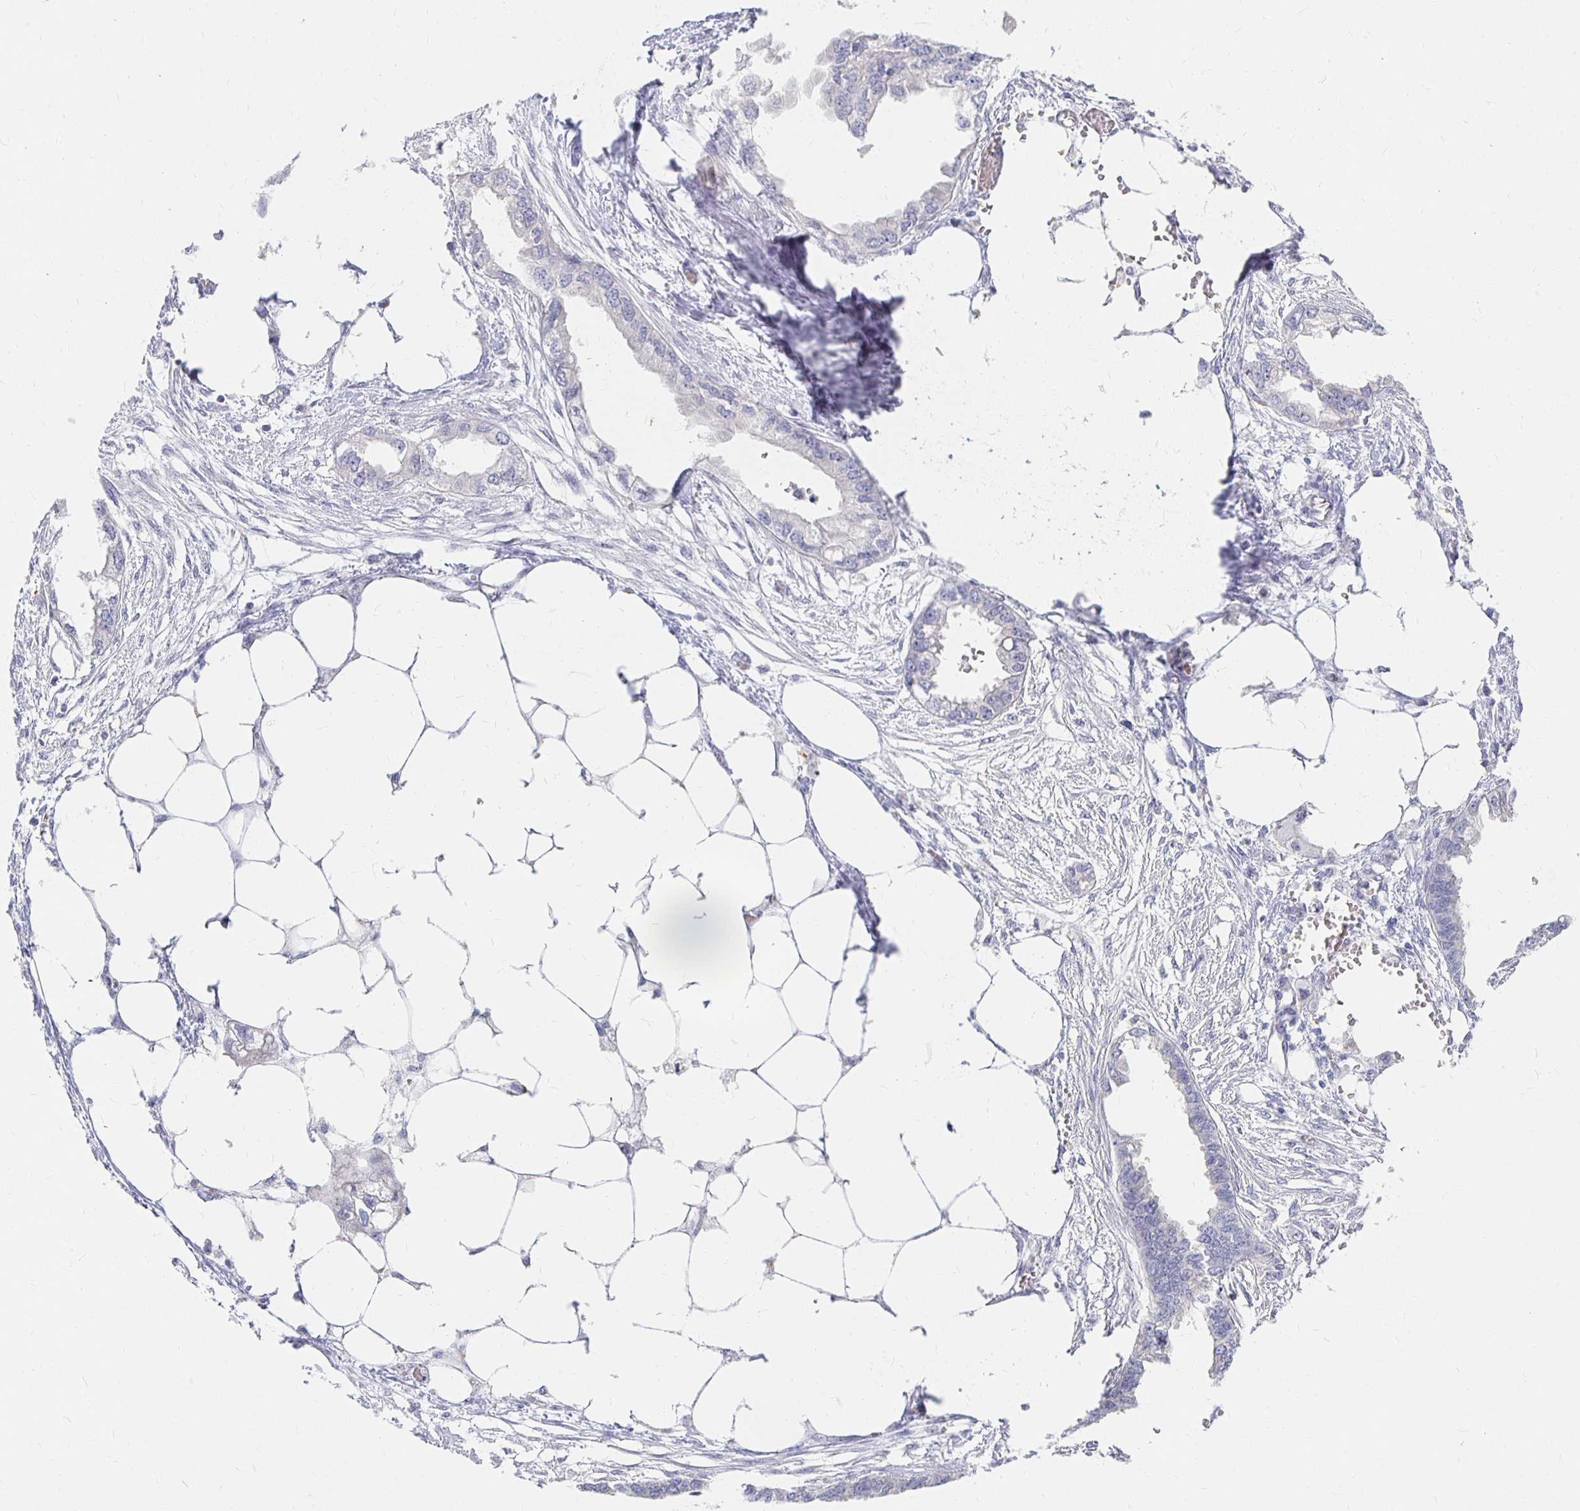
{"staining": {"intensity": "negative", "quantity": "none", "location": "none"}, "tissue": "endometrial cancer", "cell_type": "Tumor cells", "image_type": "cancer", "snomed": [{"axis": "morphology", "description": "Adenocarcinoma, NOS"}, {"axis": "morphology", "description": "Adenocarcinoma, metastatic, NOS"}, {"axis": "topography", "description": "Adipose tissue"}, {"axis": "topography", "description": "Endometrium"}], "caption": "This is an immunohistochemistry histopathology image of human metastatic adenocarcinoma (endometrial). There is no positivity in tumor cells.", "gene": "FKRP", "patient": {"sex": "female", "age": 67}}